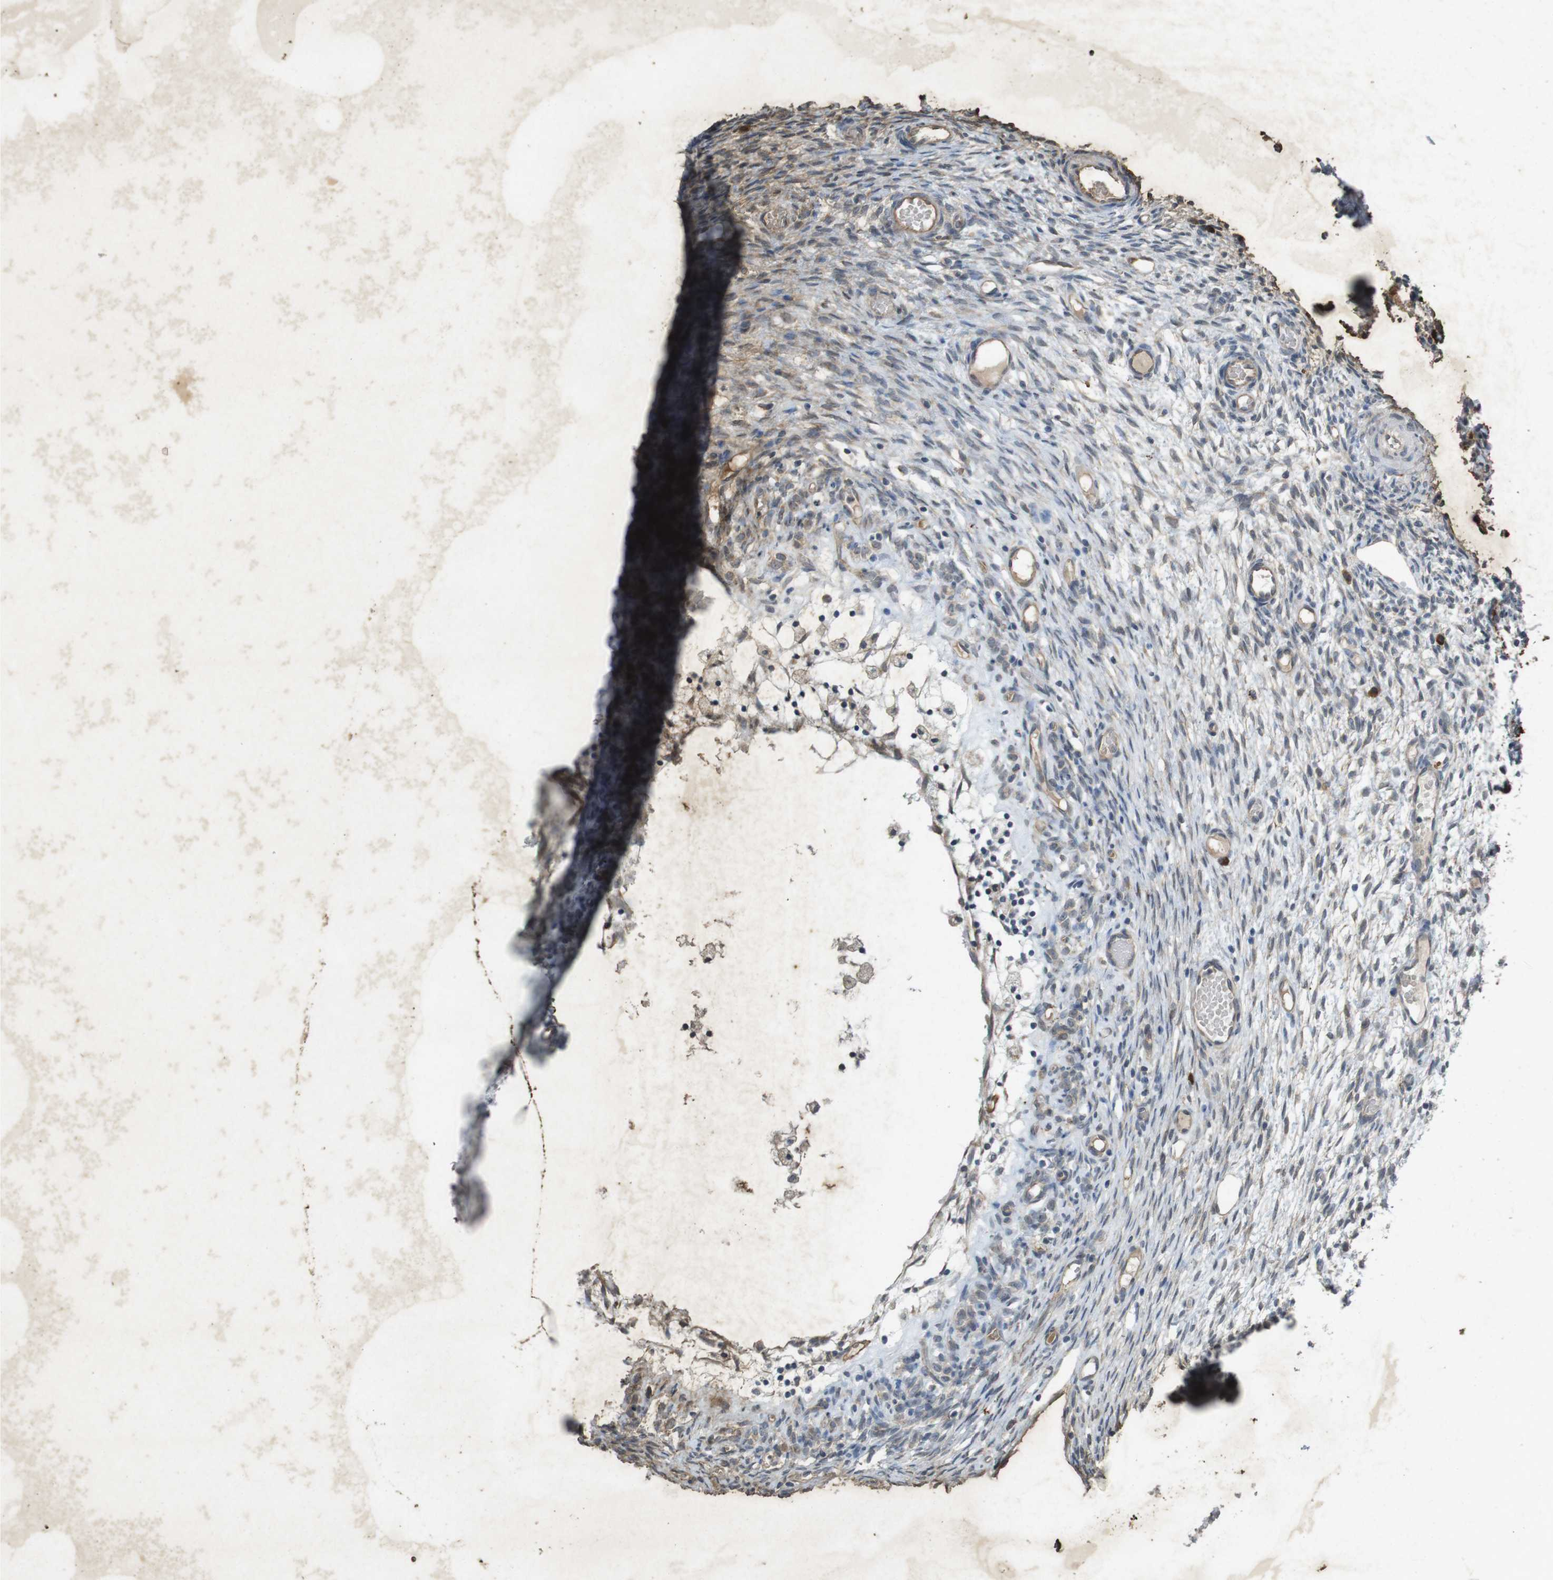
{"staining": {"intensity": "weak", "quantity": "<25%", "location": "cytoplasmic/membranous"}, "tissue": "ovary", "cell_type": "Ovarian stroma cells", "image_type": "normal", "snomed": [{"axis": "morphology", "description": "Normal tissue, NOS"}, {"axis": "topography", "description": "Ovary"}], "caption": "Immunohistochemistry (IHC) histopathology image of normal ovary stained for a protein (brown), which displays no expression in ovarian stroma cells.", "gene": "FLCN", "patient": {"sex": "female", "age": 35}}